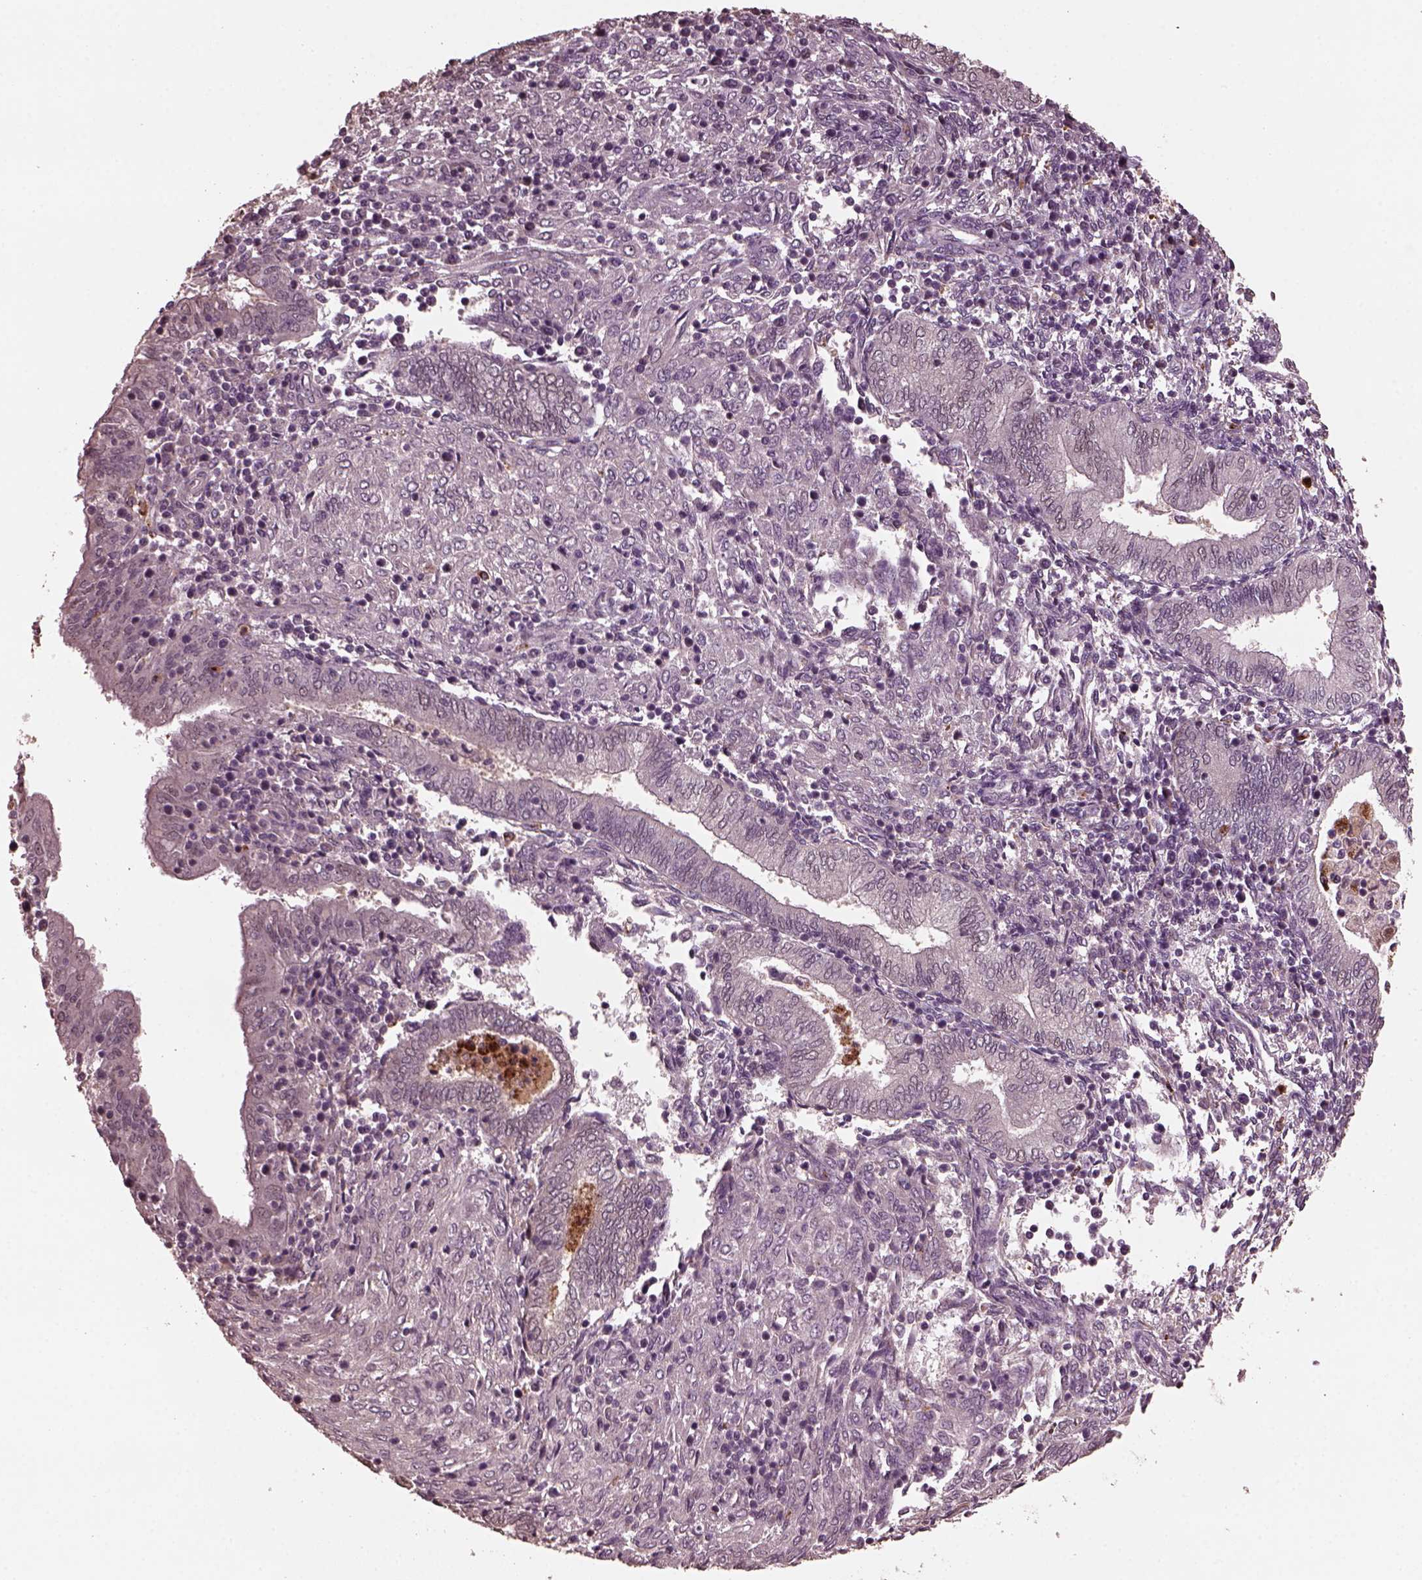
{"staining": {"intensity": "negative", "quantity": "none", "location": "none"}, "tissue": "endometrium", "cell_type": "Cells in endometrial stroma", "image_type": "normal", "snomed": [{"axis": "morphology", "description": "Normal tissue, NOS"}, {"axis": "topography", "description": "Endometrium"}], "caption": "Immunohistochemical staining of unremarkable endometrium displays no significant staining in cells in endometrial stroma.", "gene": "RUFY3", "patient": {"sex": "female", "age": 42}}